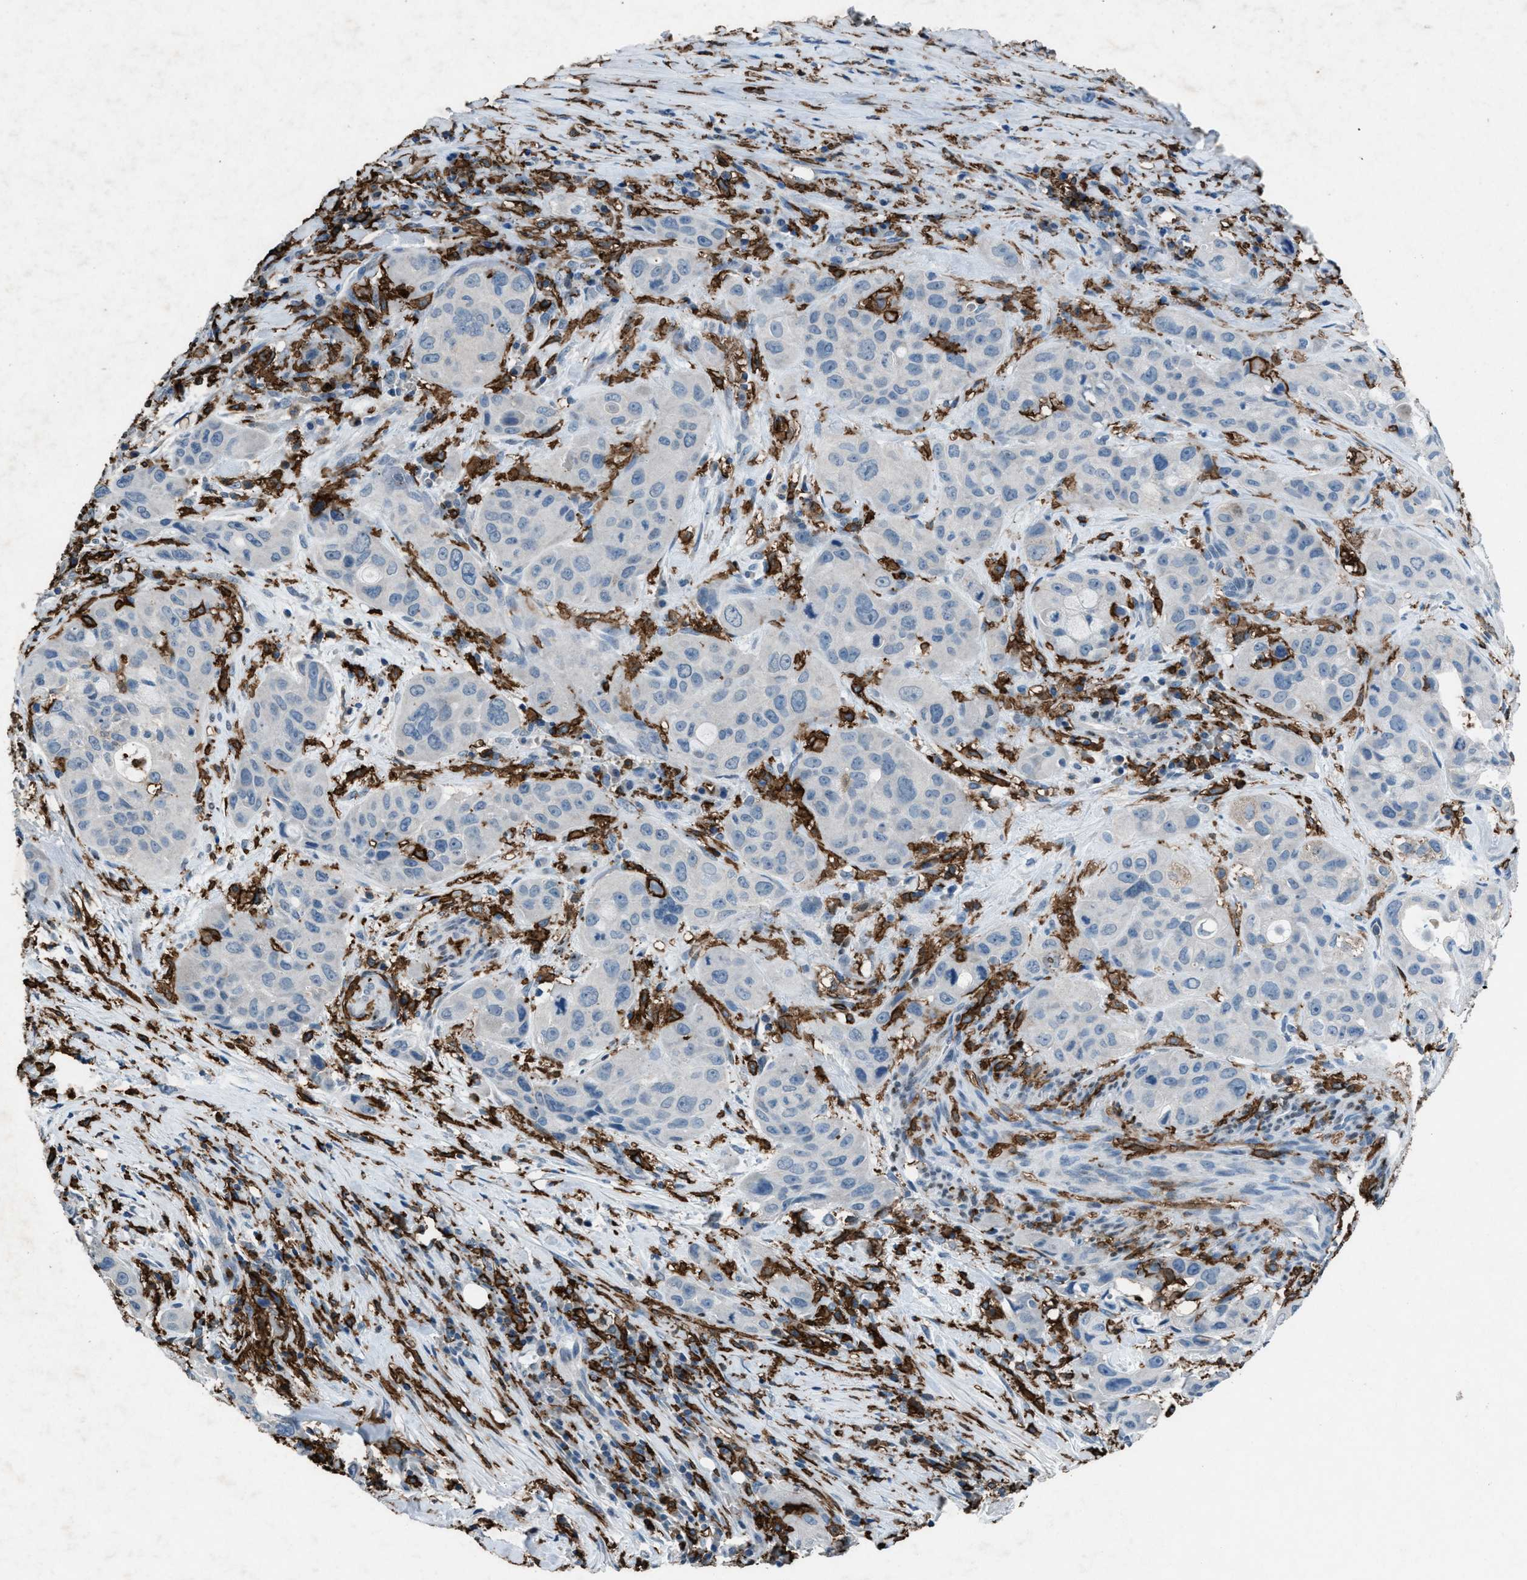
{"staining": {"intensity": "negative", "quantity": "none", "location": "none"}, "tissue": "pancreatic cancer", "cell_type": "Tumor cells", "image_type": "cancer", "snomed": [{"axis": "morphology", "description": "Adenocarcinoma, NOS"}, {"axis": "topography", "description": "Pancreas"}], "caption": "Tumor cells show no significant protein expression in pancreatic cancer (adenocarcinoma).", "gene": "FCER1G", "patient": {"sex": "male", "age": 53}}